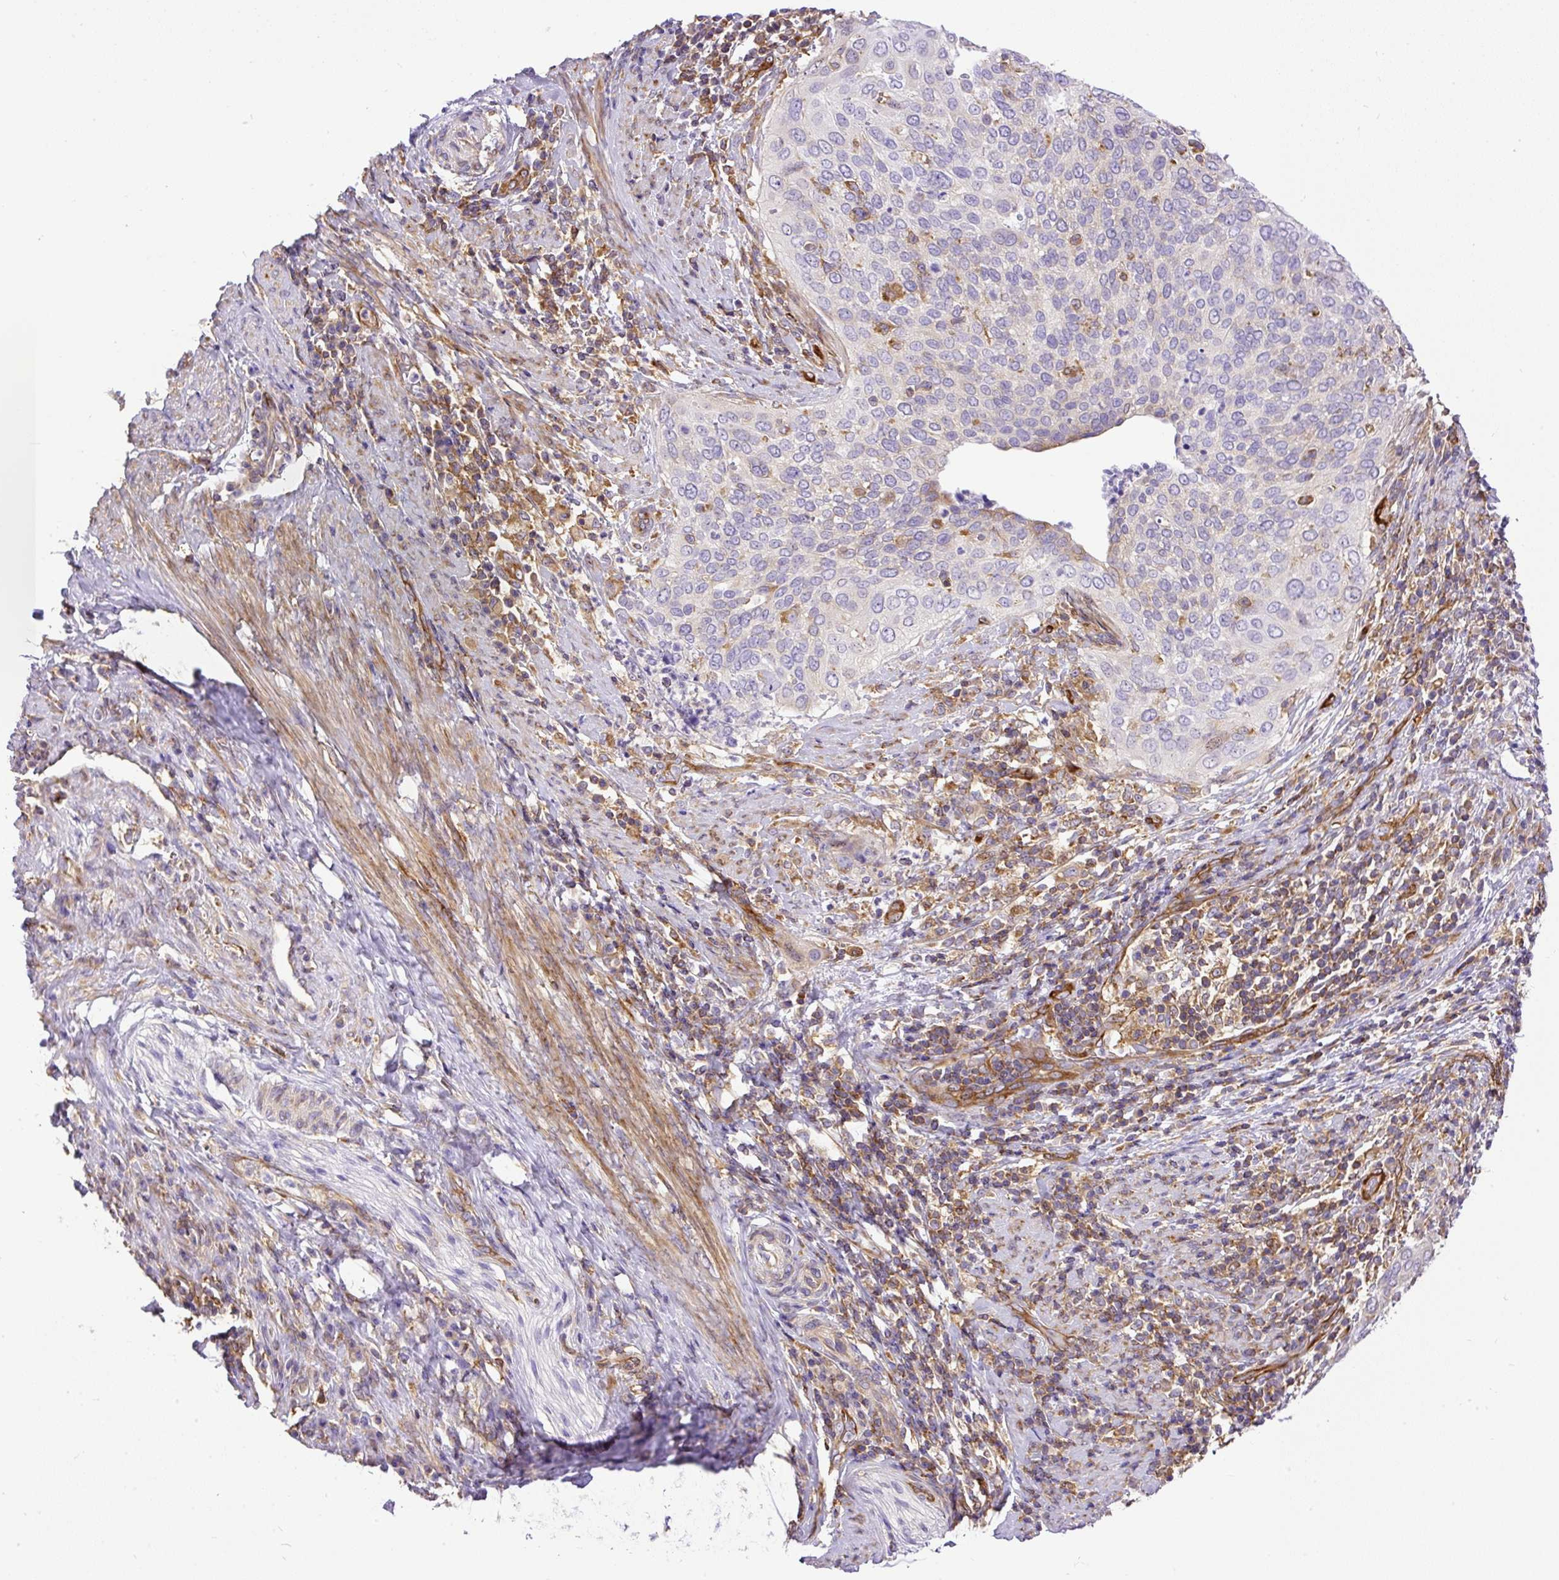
{"staining": {"intensity": "negative", "quantity": "none", "location": "none"}, "tissue": "cervical cancer", "cell_type": "Tumor cells", "image_type": "cancer", "snomed": [{"axis": "morphology", "description": "Squamous cell carcinoma, NOS"}, {"axis": "topography", "description": "Cervix"}], "caption": "Immunohistochemistry micrograph of neoplastic tissue: cervical cancer (squamous cell carcinoma) stained with DAB displays no significant protein positivity in tumor cells.", "gene": "MAP1S", "patient": {"sex": "female", "age": 38}}